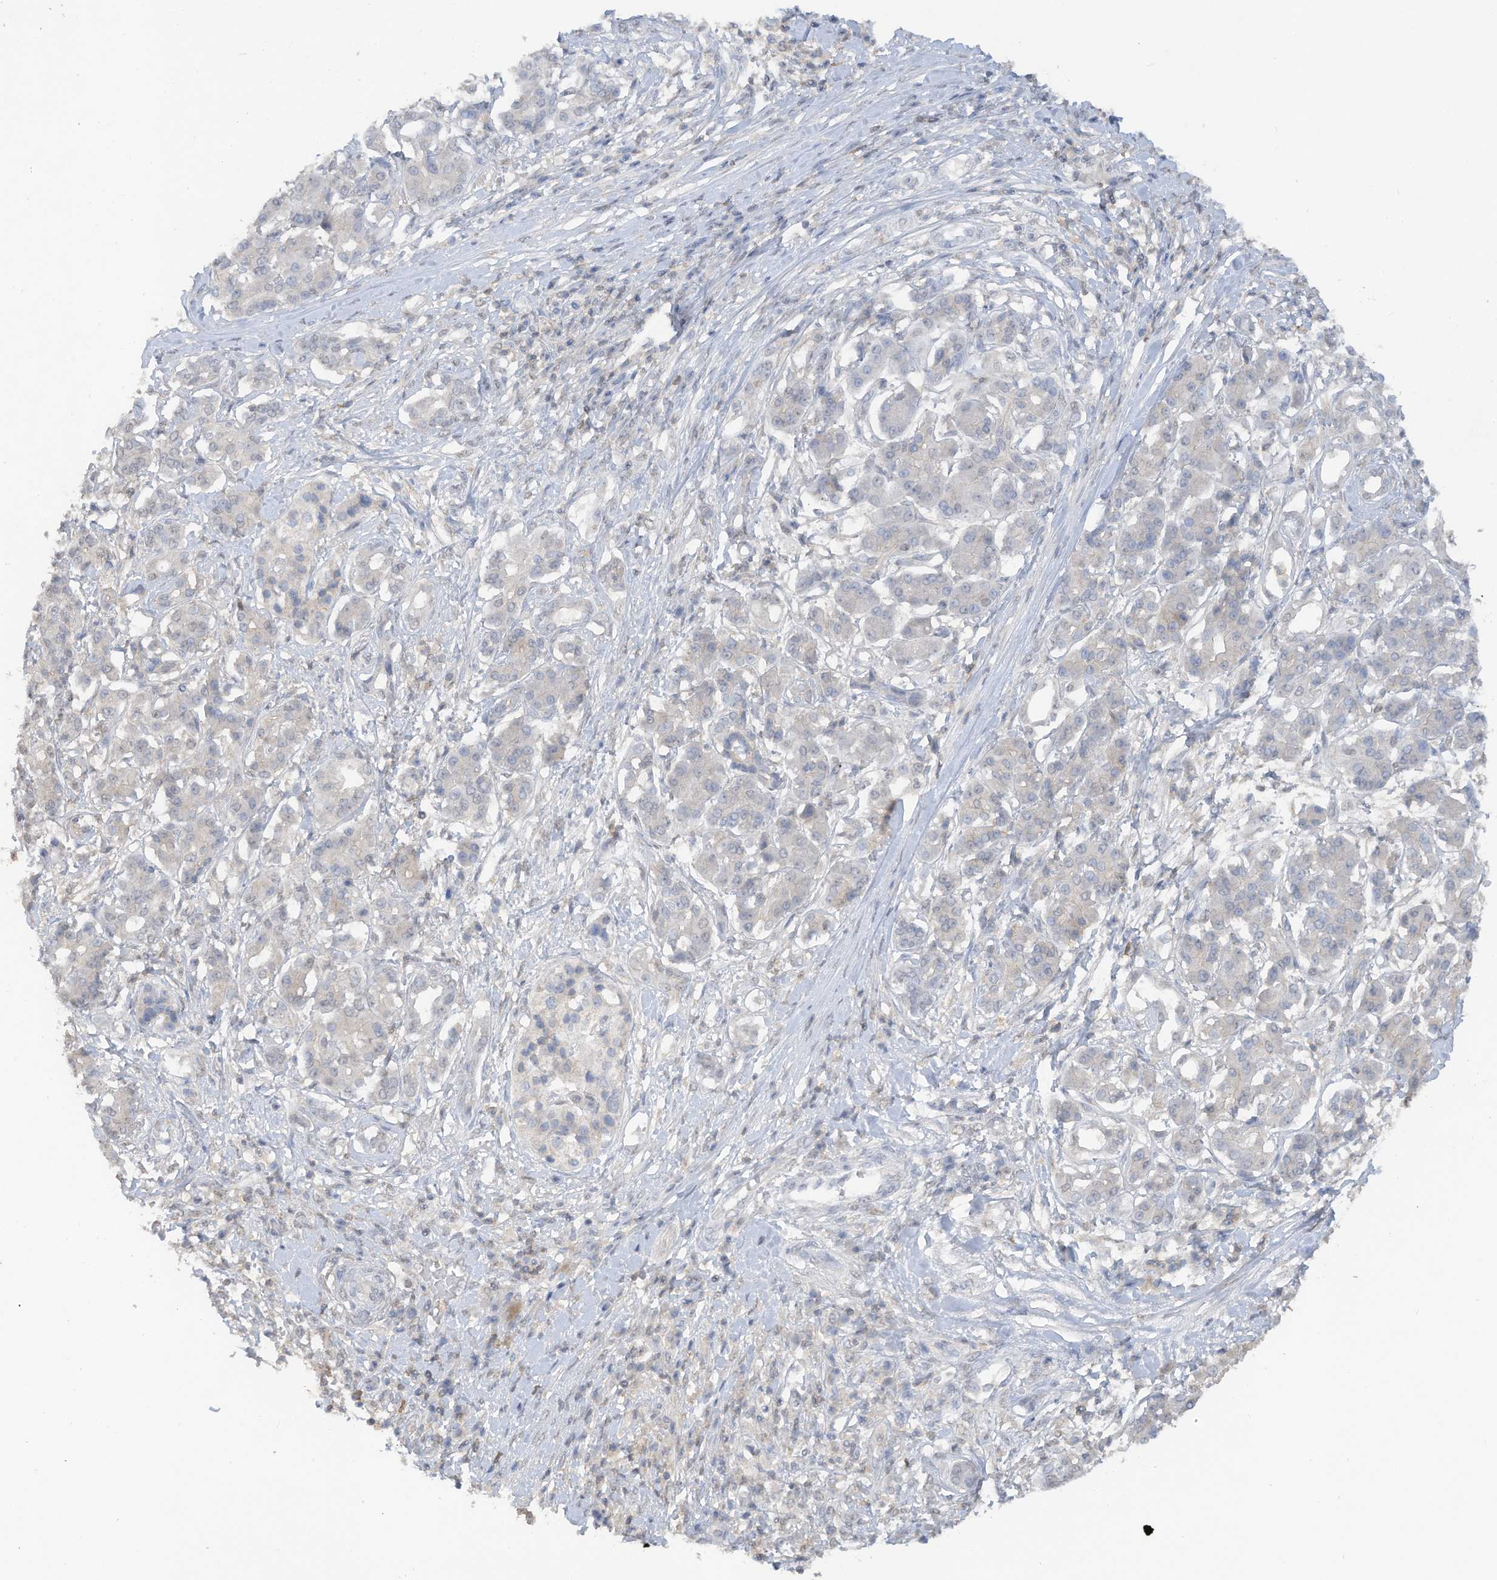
{"staining": {"intensity": "weak", "quantity": "<25%", "location": "nuclear"}, "tissue": "pancreatic cancer", "cell_type": "Tumor cells", "image_type": "cancer", "snomed": [{"axis": "morphology", "description": "Adenocarcinoma, NOS"}, {"axis": "topography", "description": "Pancreas"}], "caption": "High magnification brightfield microscopy of adenocarcinoma (pancreatic) stained with DAB (brown) and counterstained with hematoxylin (blue): tumor cells show no significant expression.", "gene": "HAS3", "patient": {"sex": "female", "age": 56}}